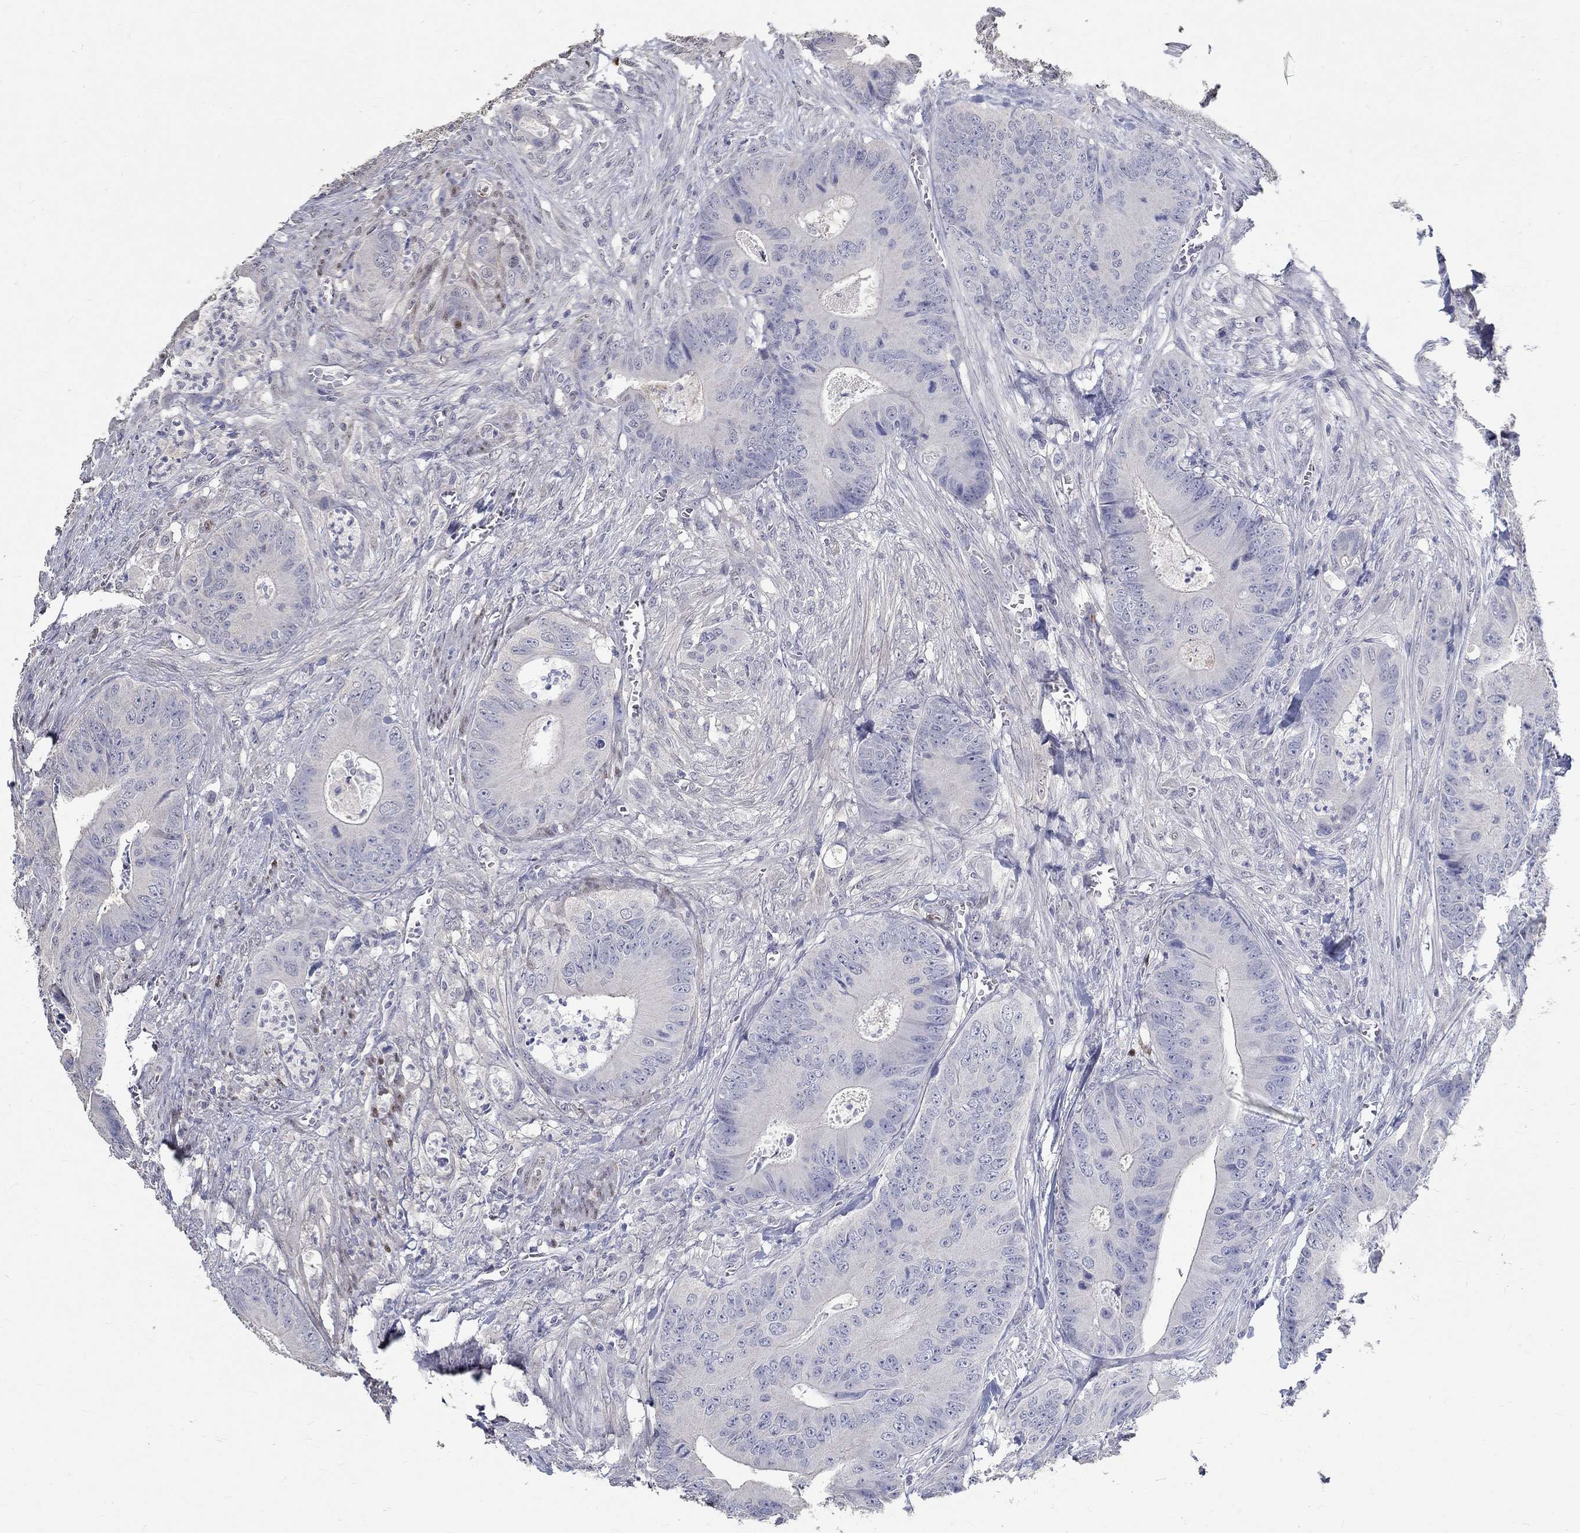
{"staining": {"intensity": "negative", "quantity": "none", "location": "none"}, "tissue": "colorectal cancer", "cell_type": "Tumor cells", "image_type": "cancer", "snomed": [{"axis": "morphology", "description": "Adenocarcinoma, NOS"}, {"axis": "topography", "description": "Colon"}], "caption": "Immunohistochemistry (IHC) image of neoplastic tissue: human colorectal cancer (adenocarcinoma) stained with DAB displays no significant protein expression in tumor cells. Brightfield microscopy of immunohistochemistry (IHC) stained with DAB (3,3'-diaminobenzidine) (brown) and hematoxylin (blue), captured at high magnification.", "gene": "FGF2", "patient": {"sex": "male", "age": 84}}